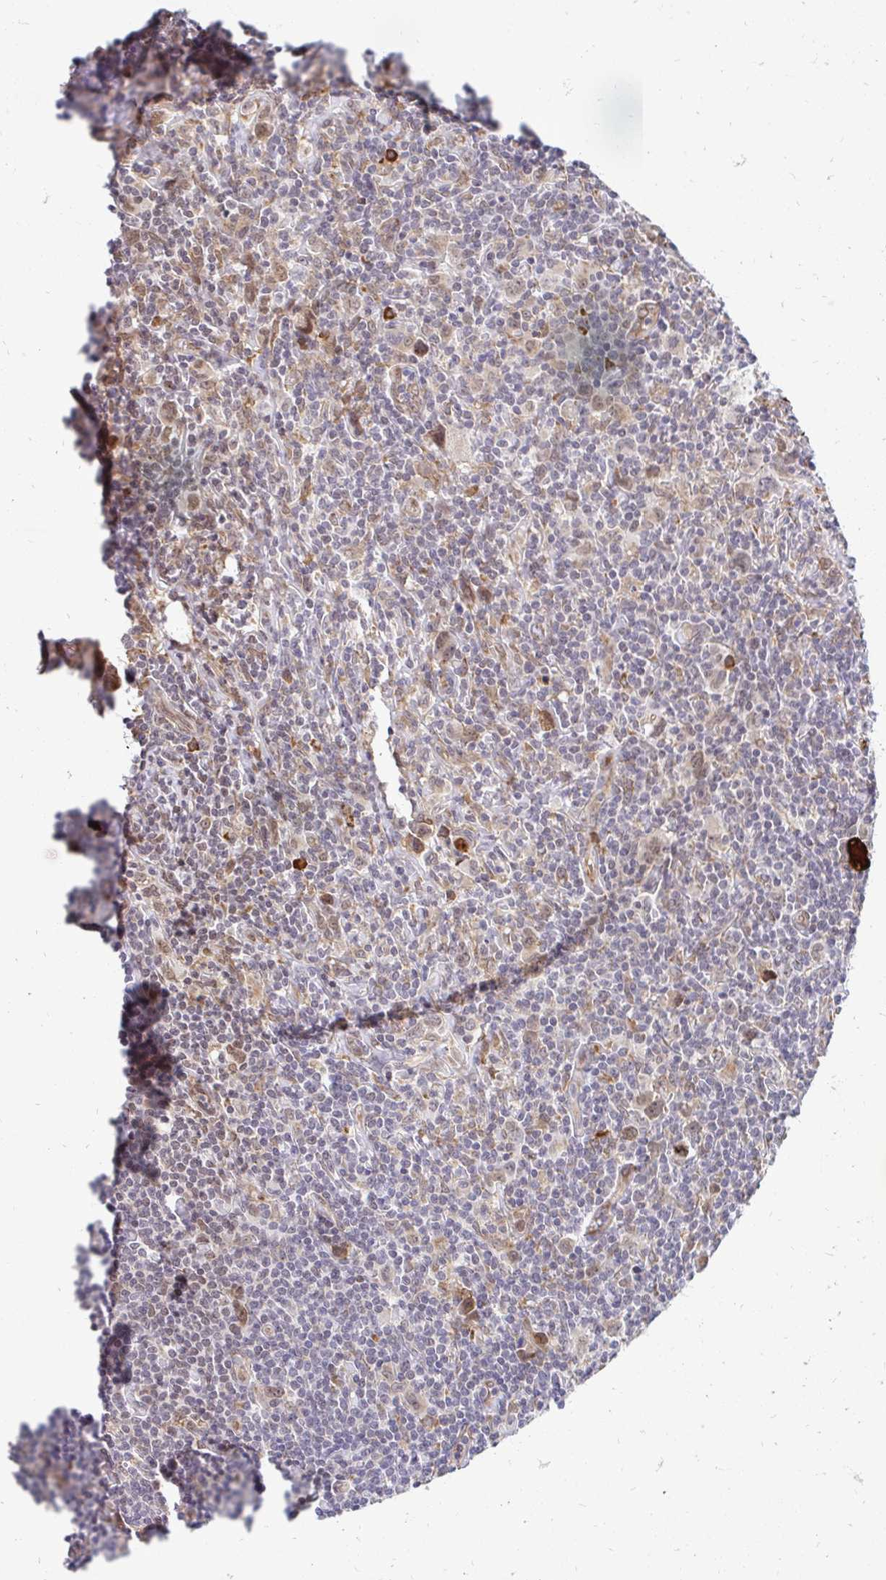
{"staining": {"intensity": "weak", "quantity": ">75%", "location": "cytoplasmic/membranous"}, "tissue": "lymphoma", "cell_type": "Tumor cells", "image_type": "cancer", "snomed": [{"axis": "morphology", "description": "Hodgkin's disease, NOS"}, {"axis": "topography", "description": "Lymph node"}], "caption": "Immunohistochemistry of human Hodgkin's disease exhibits low levels of weak cytoplasmic/membranous staining in approximately >75% of tumor cells.", "gene": "NAALAD2", "patient": {"sex": "female", "age": 18}}